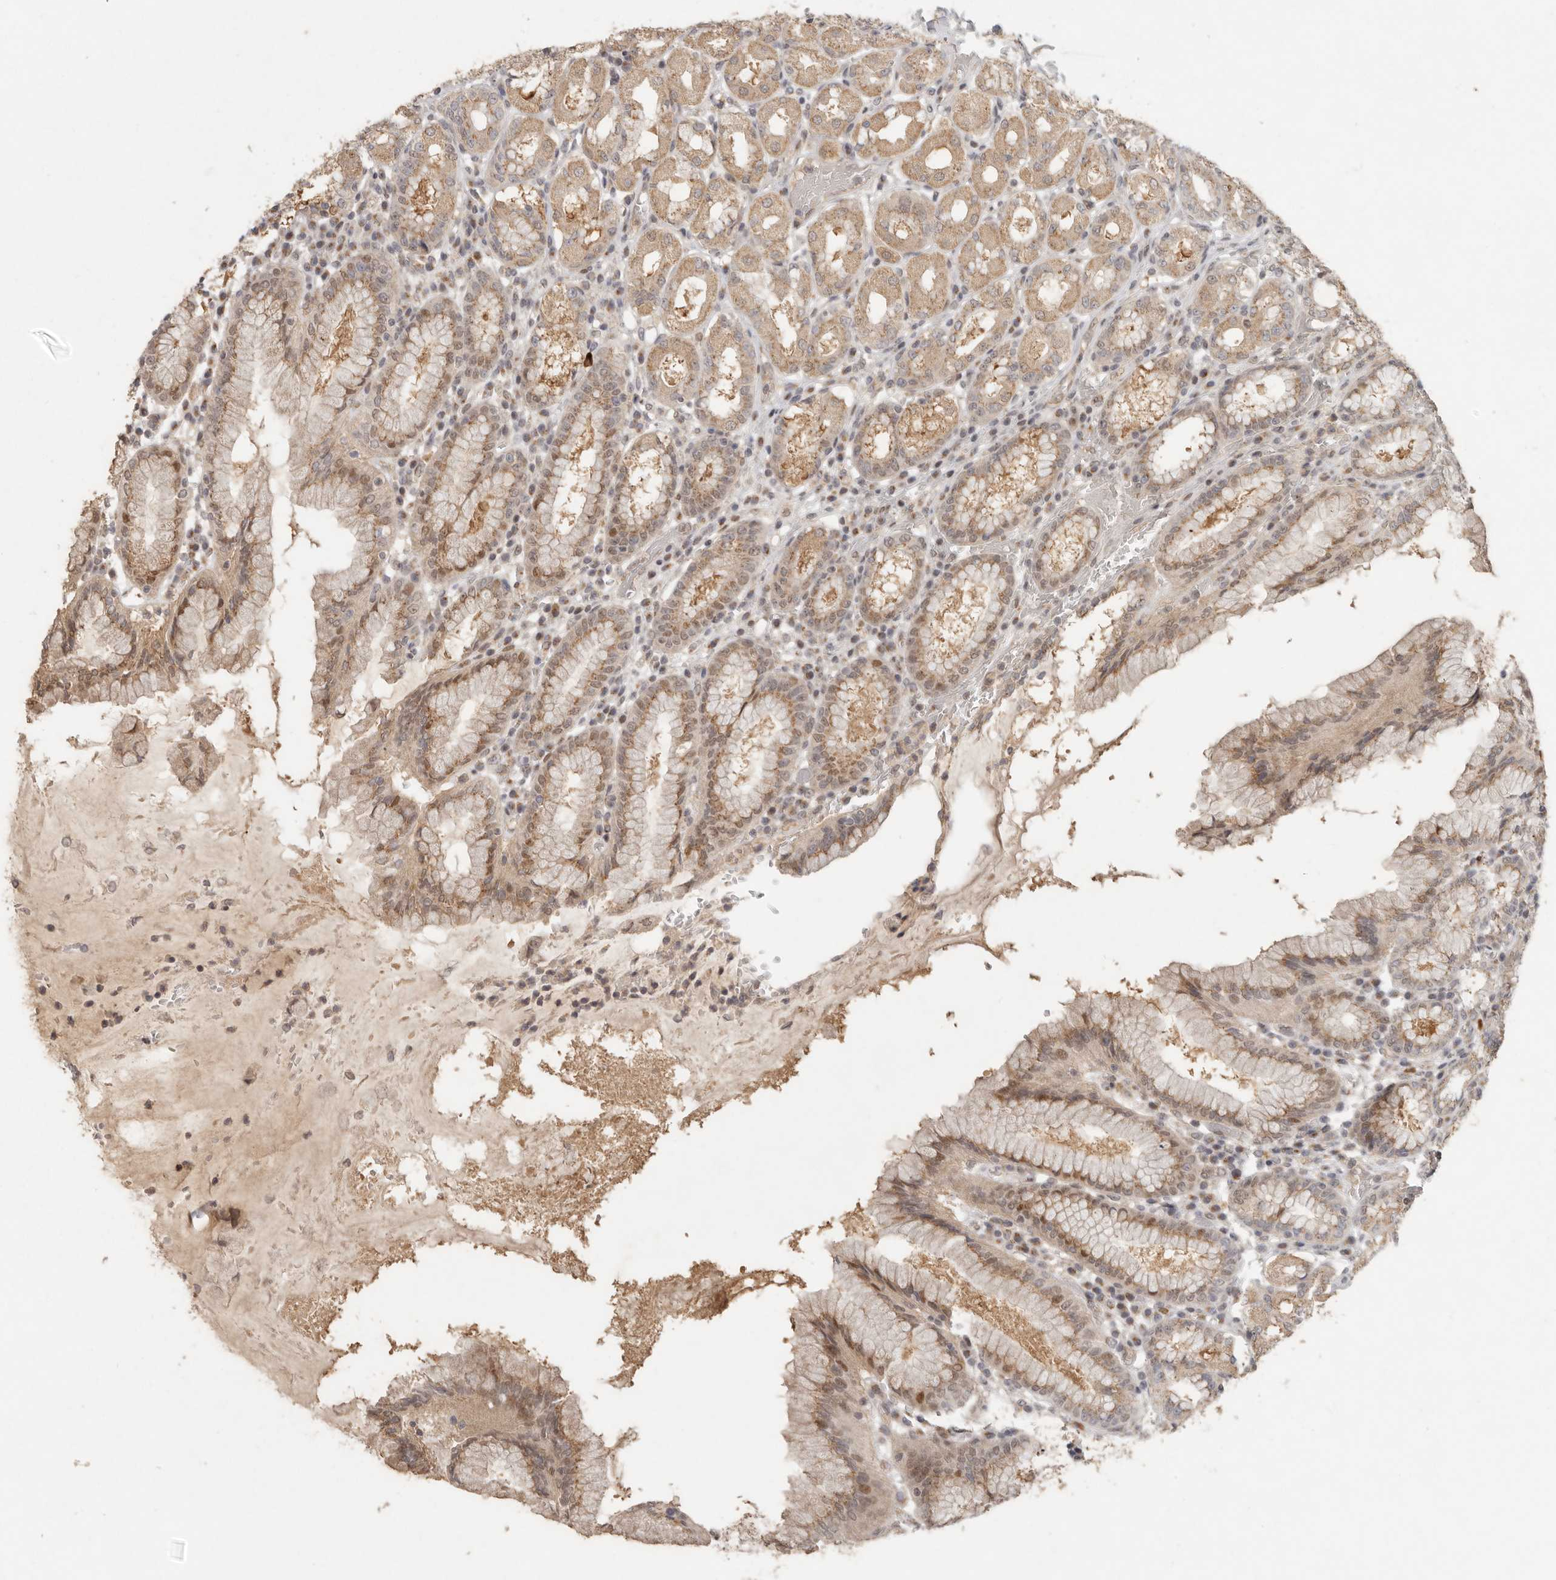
{"staining": {"intensity": "moderate", "quantity": ">75%", "location": "cytoplasmic/membranous,nuclear"}, "tissue": "stomach", "cell_type": "Glandular cells", "image_type": "normal", "snomed": [{"axis": "morphology", "description": "Normal tissue, NOS"}, {"axis": "topography", "description": "Stomach"}, {"axis": "topography", "description": "Stomach, lower"}], "caption": "DAB immunohistochemical staining of benign human stomach reveals moderate cytoplasmic/membranous,nuclear protein staining in about >75% of glandular cells. (brown staining indicates protein expression, while blue staining denotes nuclei).", "gene": "LRRC75A", "patient": {"sex": "female", "age": 56}}